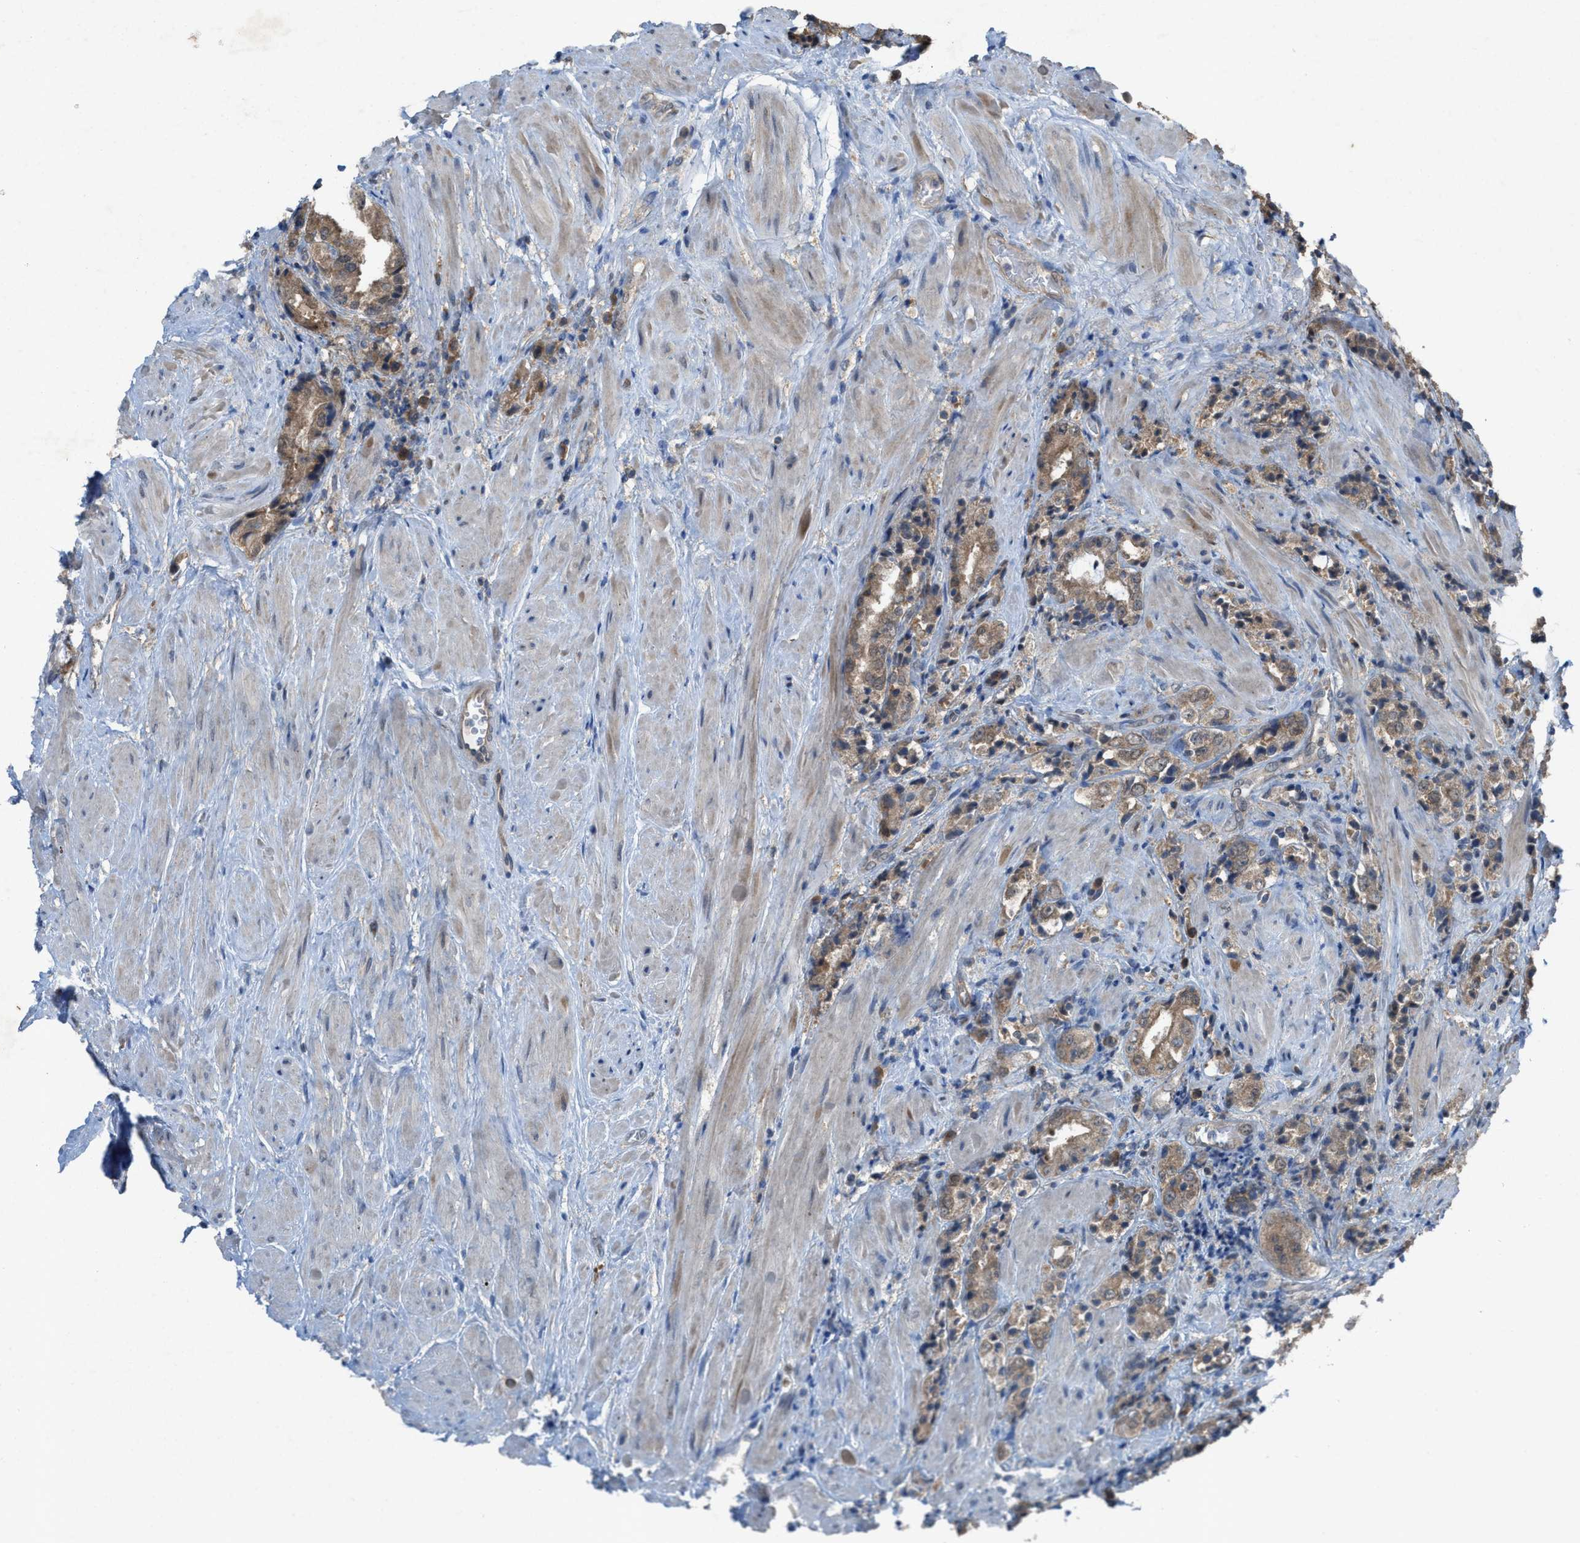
{"staining": {"intensity": "weak", "quantity": ">75%", "location": "cytoplasmic/membranous"}, "tissue": "prostate cancer", "cell_type": "Tumor cells", "image_type": "cancer", "snomed": [{"axis": "morphology", "description": "Adenocarcinoma, High grade"}, {"axis": "topography", "description": "Prostate"}], "caption": "Brown immunohistochemical staining in human prostate cancer (adenocarcinoma (high-grade)) demonstrates weak cytoplasmic/membranous staining in about >75% of tumor cells. (brown staining indicates protein expression, while blue staining denotes nuclei).", "gene": "PLAA", "patient": {"sex": "male", "age": 61}}